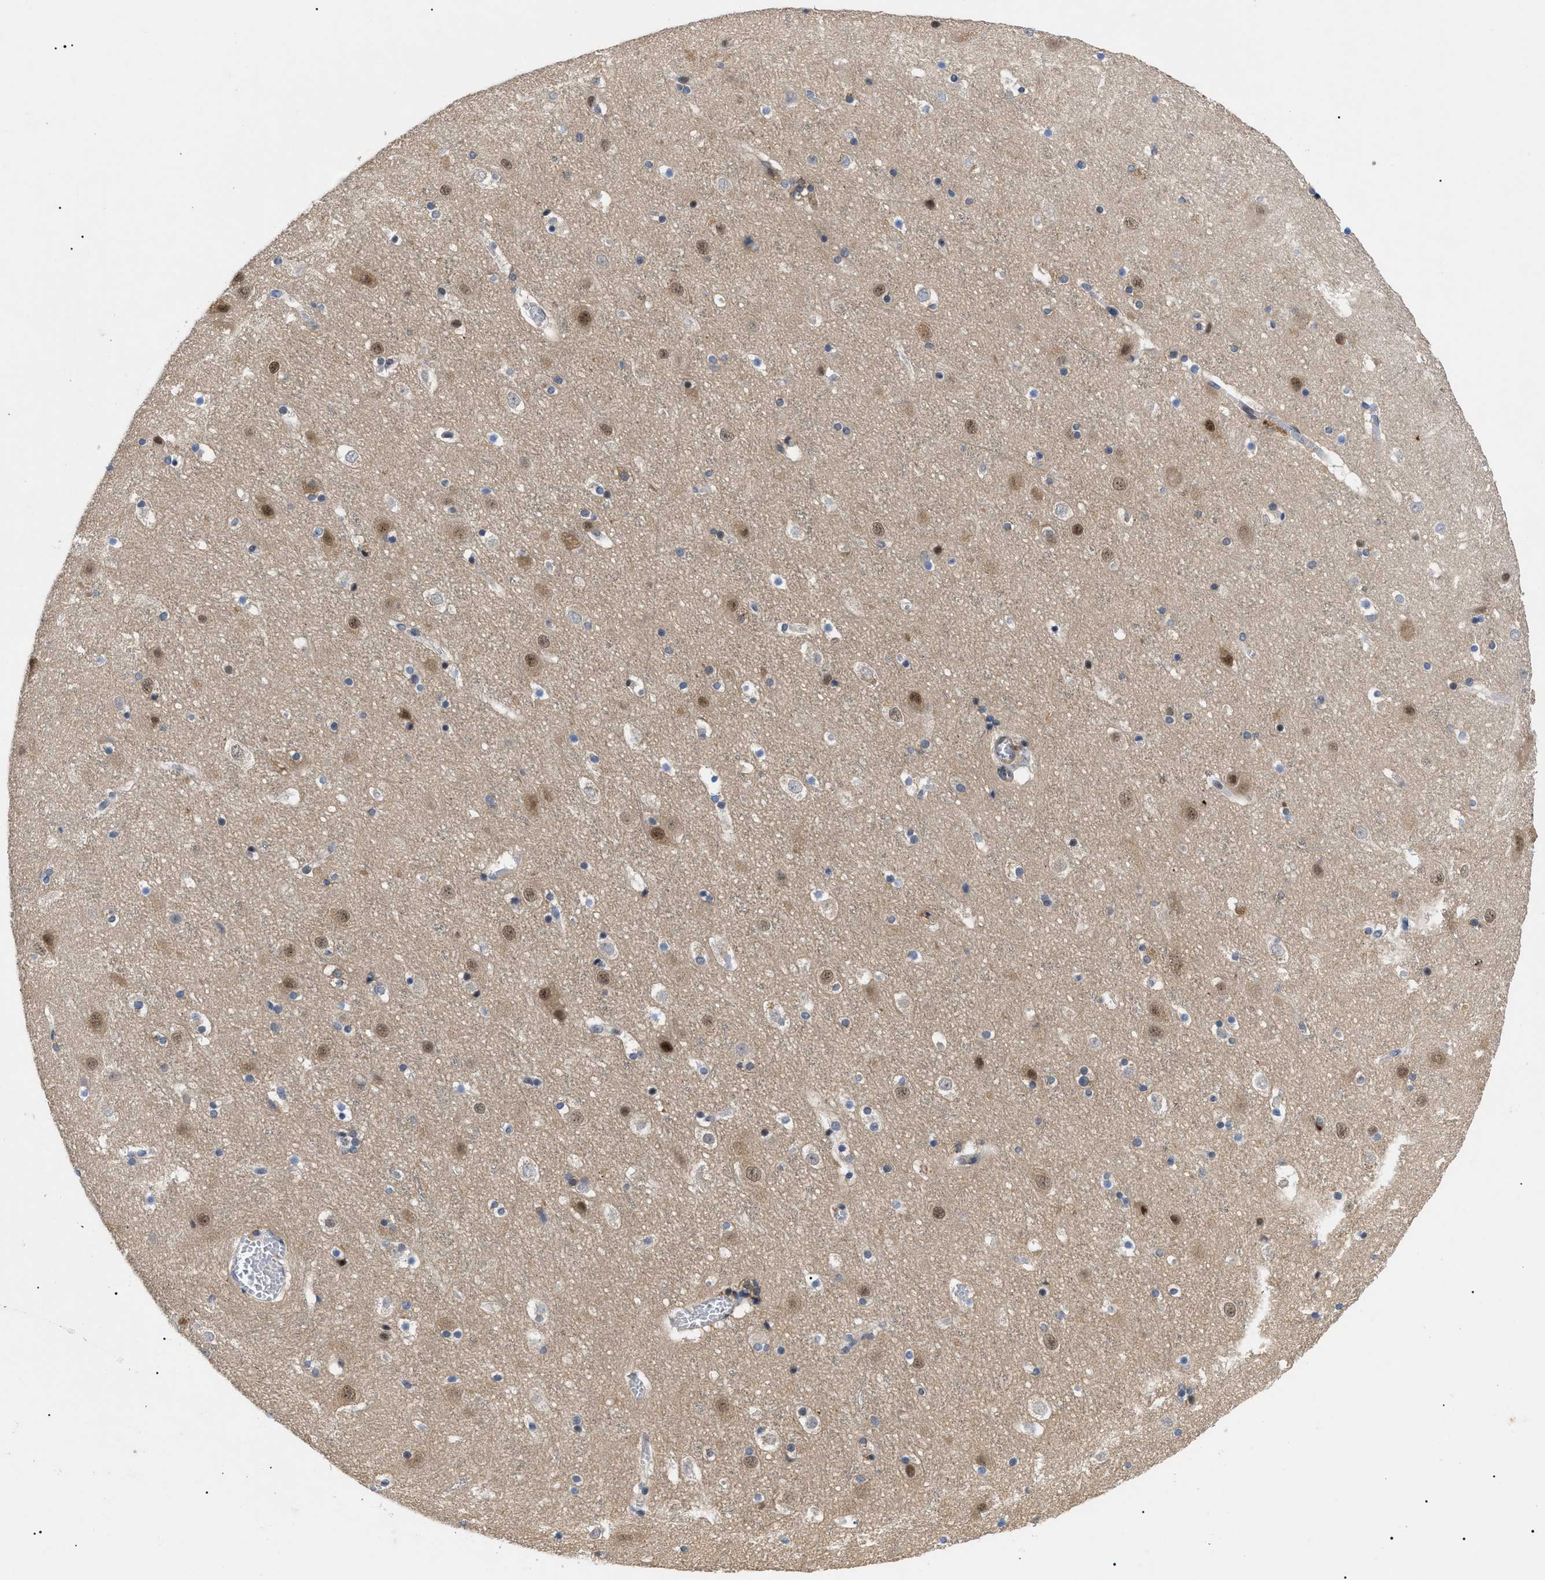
{"staining": {"intensity": "moderate", "quantity": "25%-75%", "location": "cytoplasmic/membranous"}, "tissue": "cerebral cortex", "cell_type": "Endothelial cells", "image_type": "normal", "snomed": [{"axis": "morphology", "description": "Normal tissue, NOS"}, {"axis": "topography", "description": "Cerebral cortex"}], "caption": "The image exhibits a brown stain indicating the presence of a protein in the cytoplasmic/membranous of endothelial cells in cerebral cortex. (DAB = brown stain, brightfield microscopy at high magnification).", "gene": "GARRE1", "patient": {"sex": "male", "age": 45}}